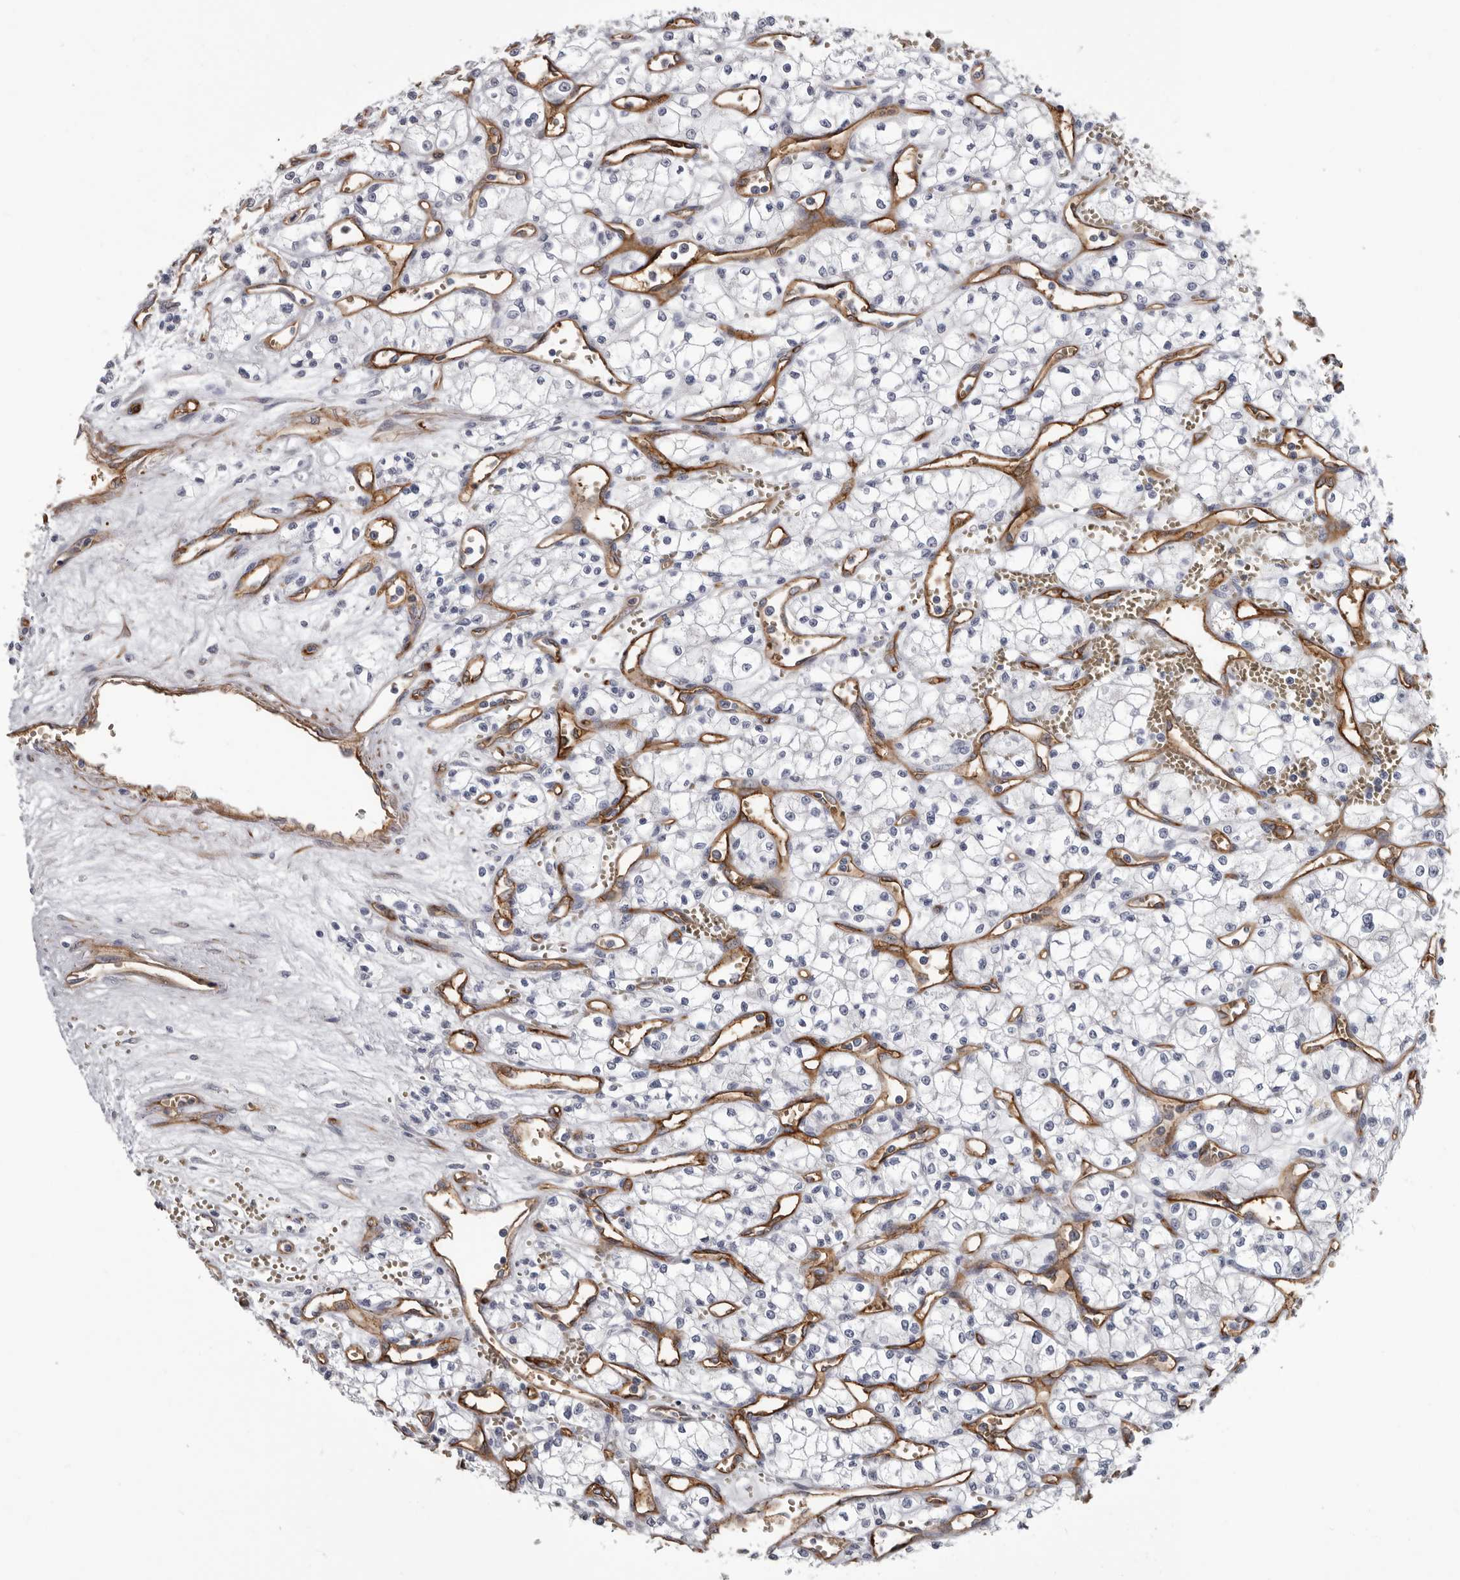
{"staining": {"intensity": "negative", "quantity": "none", "location": "none"}, "tissue": "renal cancer", "cell_type": "Tumor cells", "image_type": "cancer", "snomed": [{"axis": "morphology", "description": "Adenocarcinoma, NOS"}, {"axis": "topography", "description": "Kidney"}], "caption": "Immunohistochemical staining of adenocarcinoma (renal) demonstrates no significant staining in tumor cells.", "gene": "ADGRL4", "patient": {"sex": "male", "age": 59}}